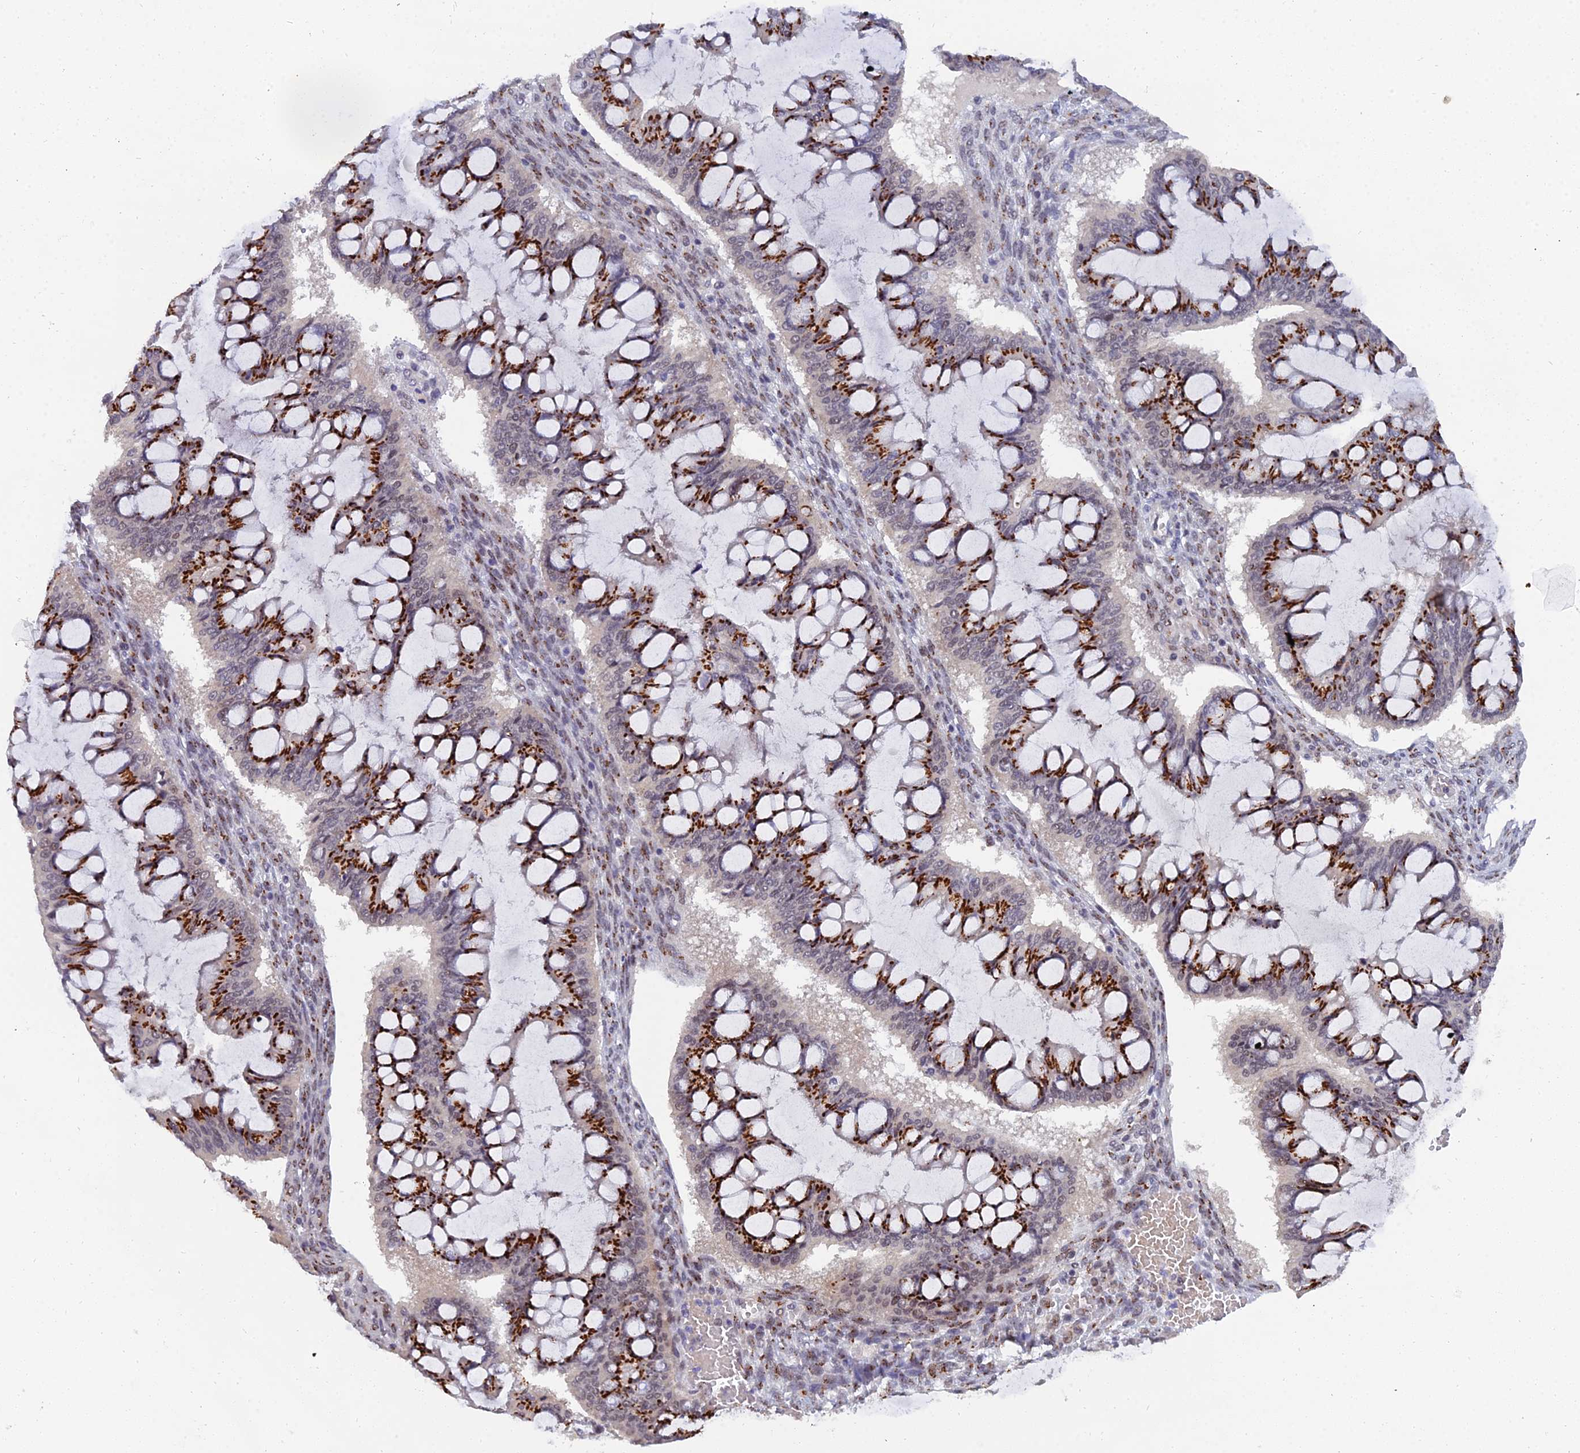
{"staining": {"intensity": "strong", "quantity": ">75%", "location": "cytoplasmic/membranous"}, "tissue": "ovarian cancer", "cell_type": "Tumor cells", "image_type": "cancer", "snomed": [{"axis": "morphology", "description": "Cystadenocarcinoma, mucinous, NOS"}, {"axis": "topography", "description": "Ovary"}], "caption": "IHC (DAB (3,3'-diaminobenzidine)) staining of ovarian mucinous cystadenocarcinoma demonstrates strong cytoplasmic/membranous protein expression in about >75% of tumor cells. Nuclei are stained in blue.", "gene": "THOC3", "patient": {"sex": "female", "age": 73}}